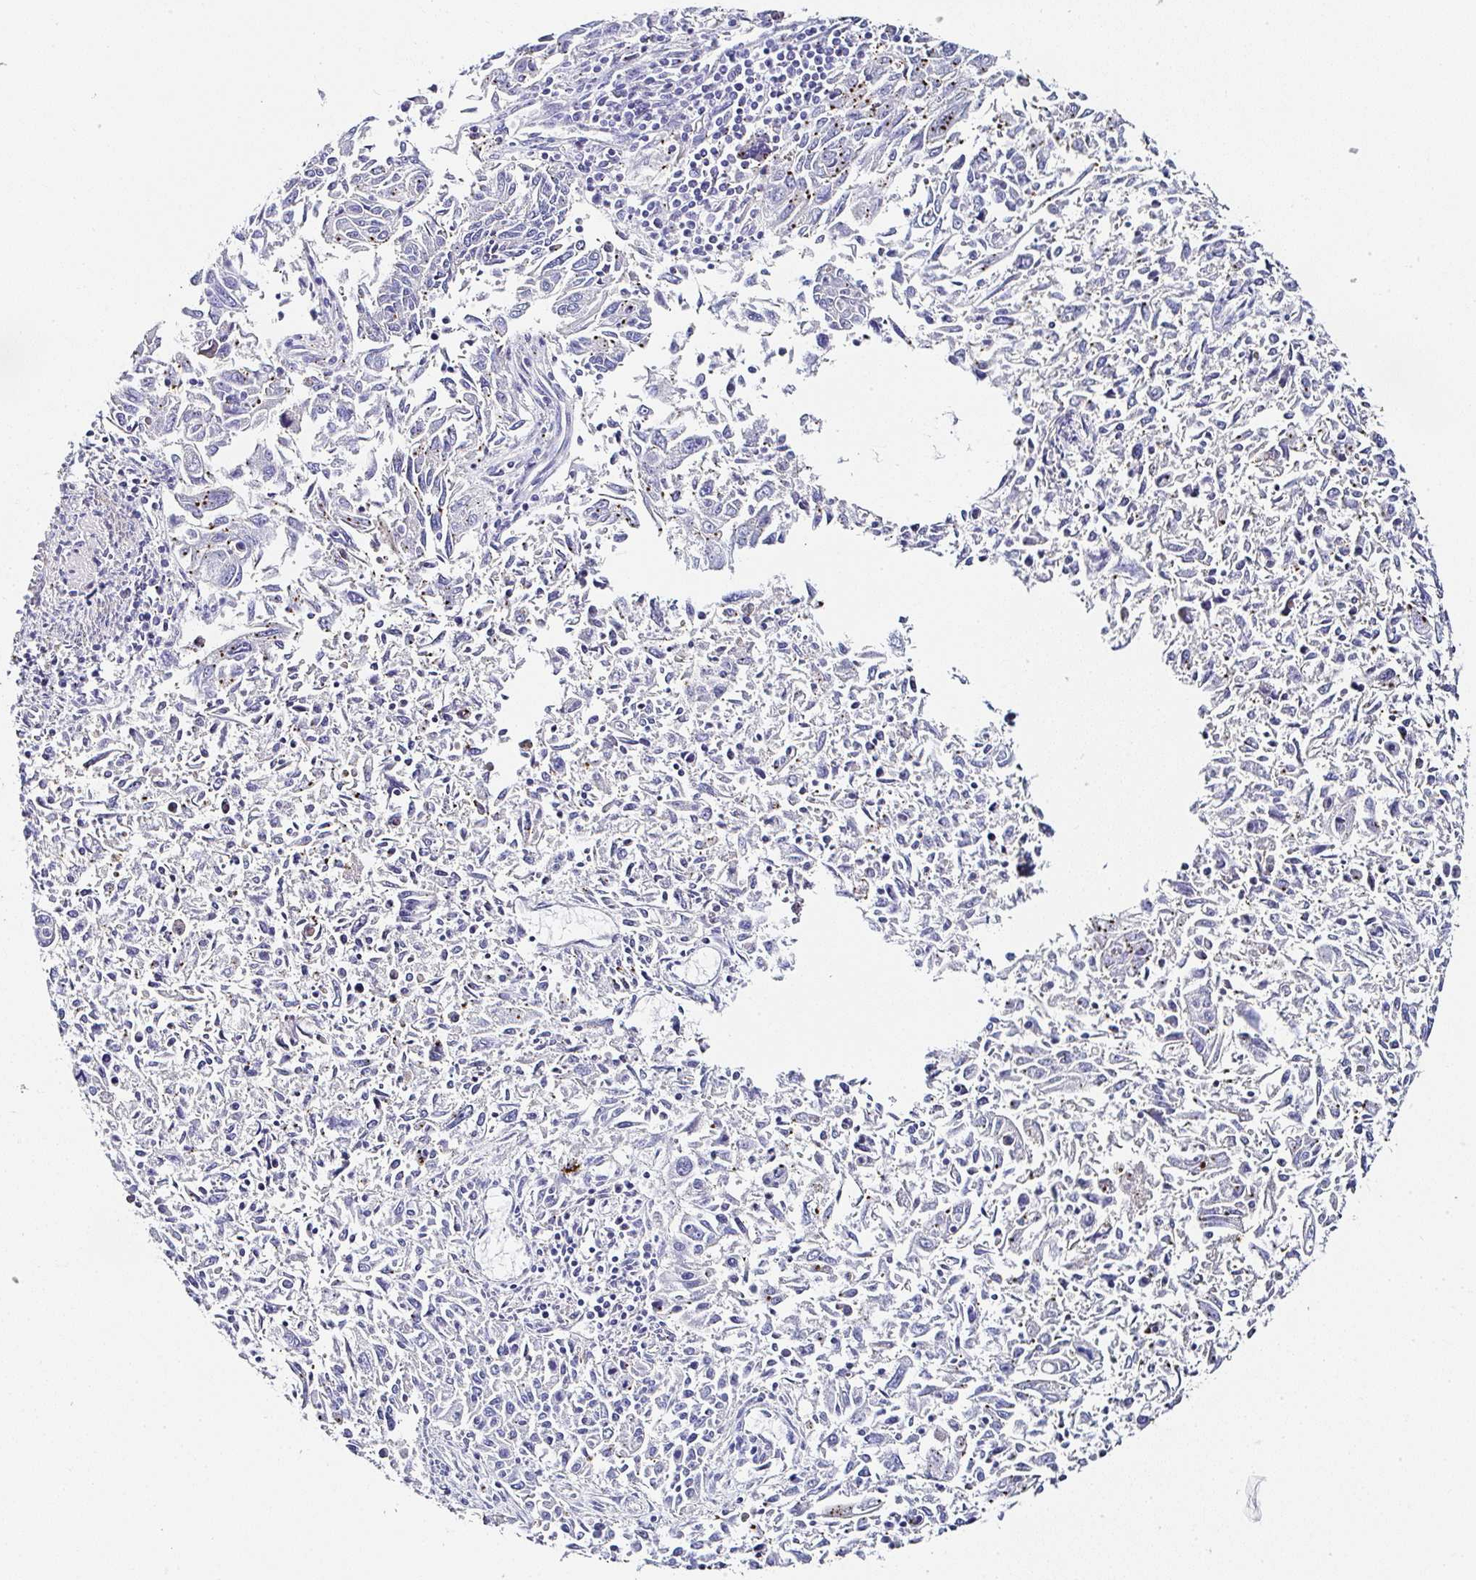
{"staining": {"intensity": "negative", "quantity": "none", "location": "none"}, "tissue": "endometrial cancer", "cell_type": "Tumor cells", "image_type": "cancer", "snomed": [{"axis": "morphology", "description": "Adenocarcinoma, NOS"}, {"axis": "topography", "description": "Endometrium"}], "caption": "DAB (3,3'-diaminobenzidine) immunohistochemical staining of endometrial cancer demonstrates no significant positivity in tumor cells. The staining is performed using DAB (3,3'-diaminobenzidine) brown chromogen with nuclei counter-stained in using hematoxylin.", "gene": "PPFIA4", "patient": {"sex": "female", "age": 42}}